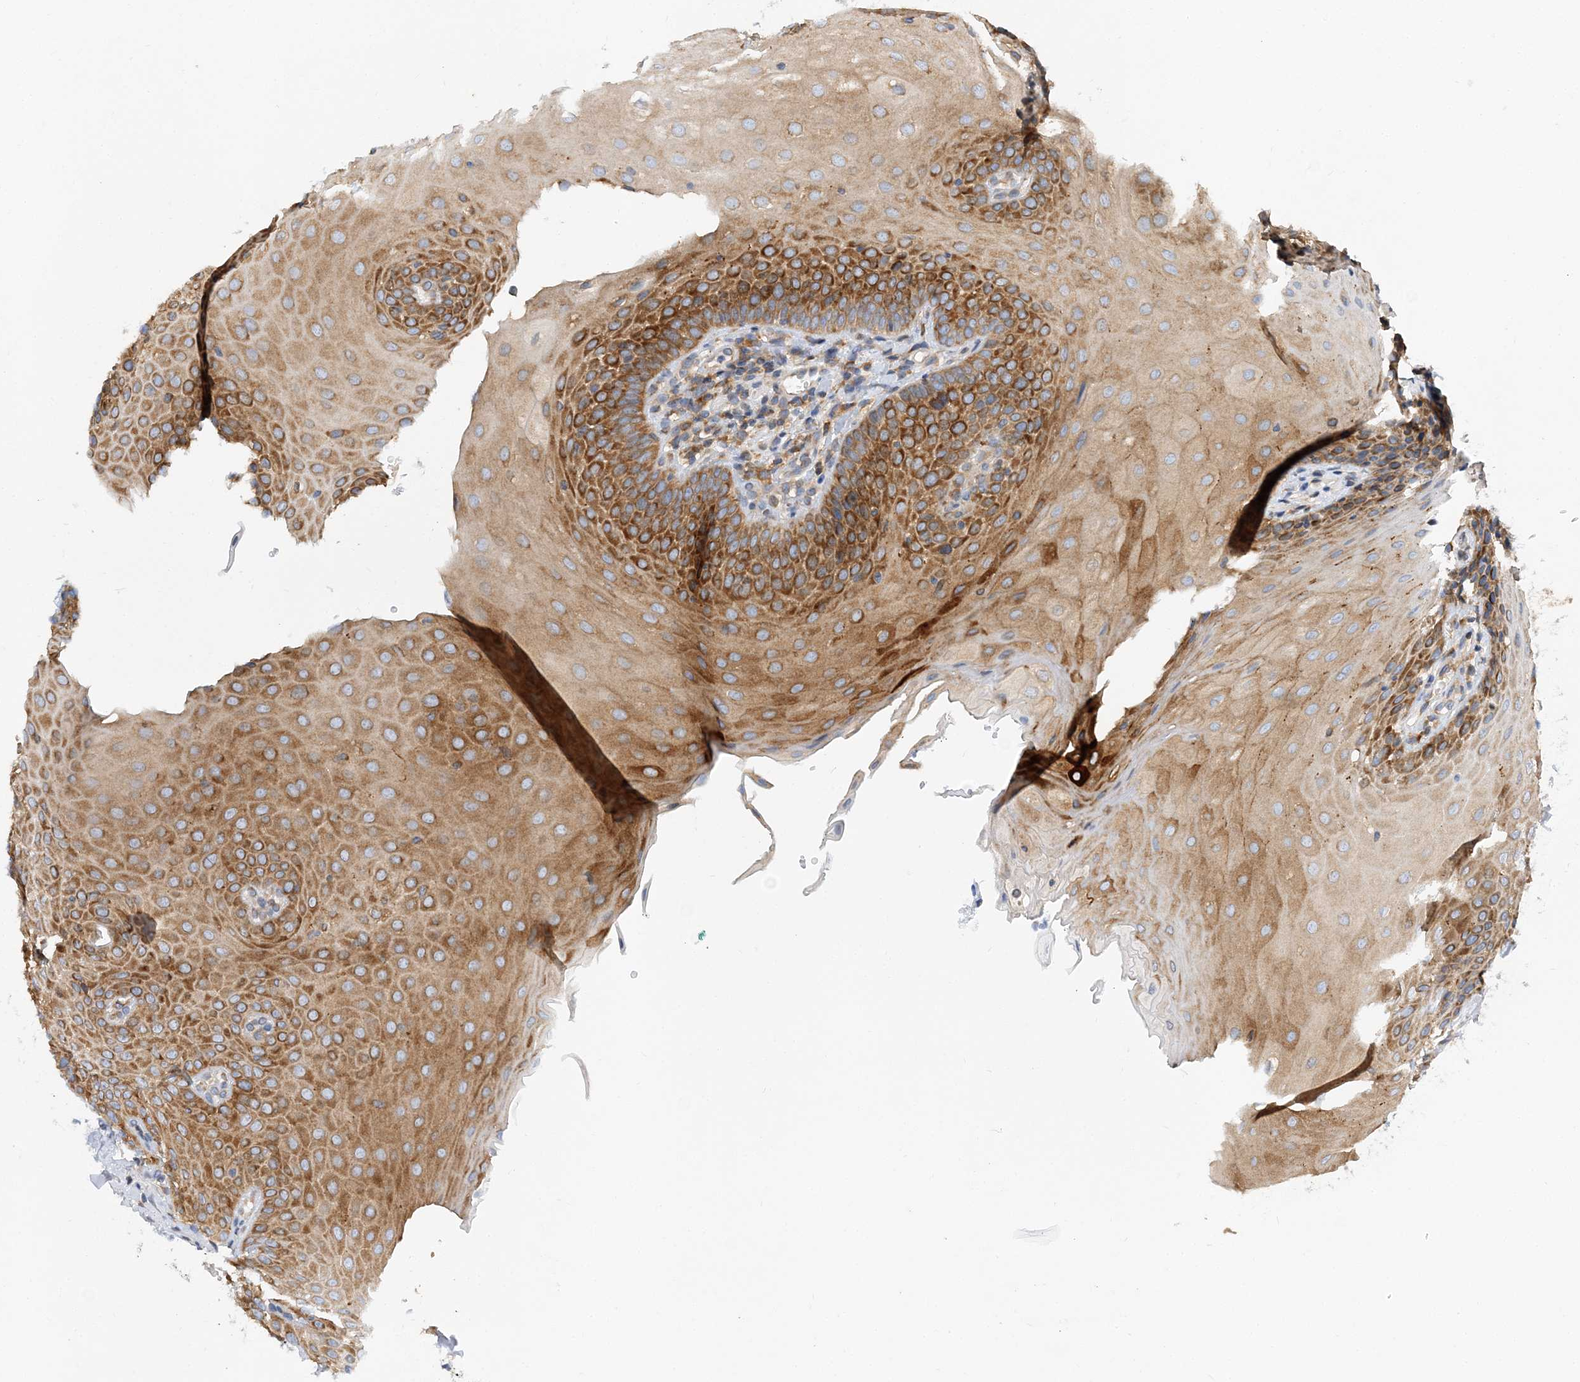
{"staining": {"intensity": "moderate", "quantity": ">75%", "location": "cytoplasmic/membranous"}, "tissue": "oral mucosa", "cell_type": "Squamous epithelial cells", "image_type": "normal", "snomed": [{"axis": "morphology", "description": "Normal tissue, NOS"}, {"axis": "topography", "description": "Oral tissue"}], "caption": "Moderate cytoplasmic/membranous expression for a protein is appreciated in about >75% of squamous epithelial cells of unremarkable oral mucosa using immunohistochemistry.", "gene": "LARP4B", "patient": {"sex": "female", "age": 68}}